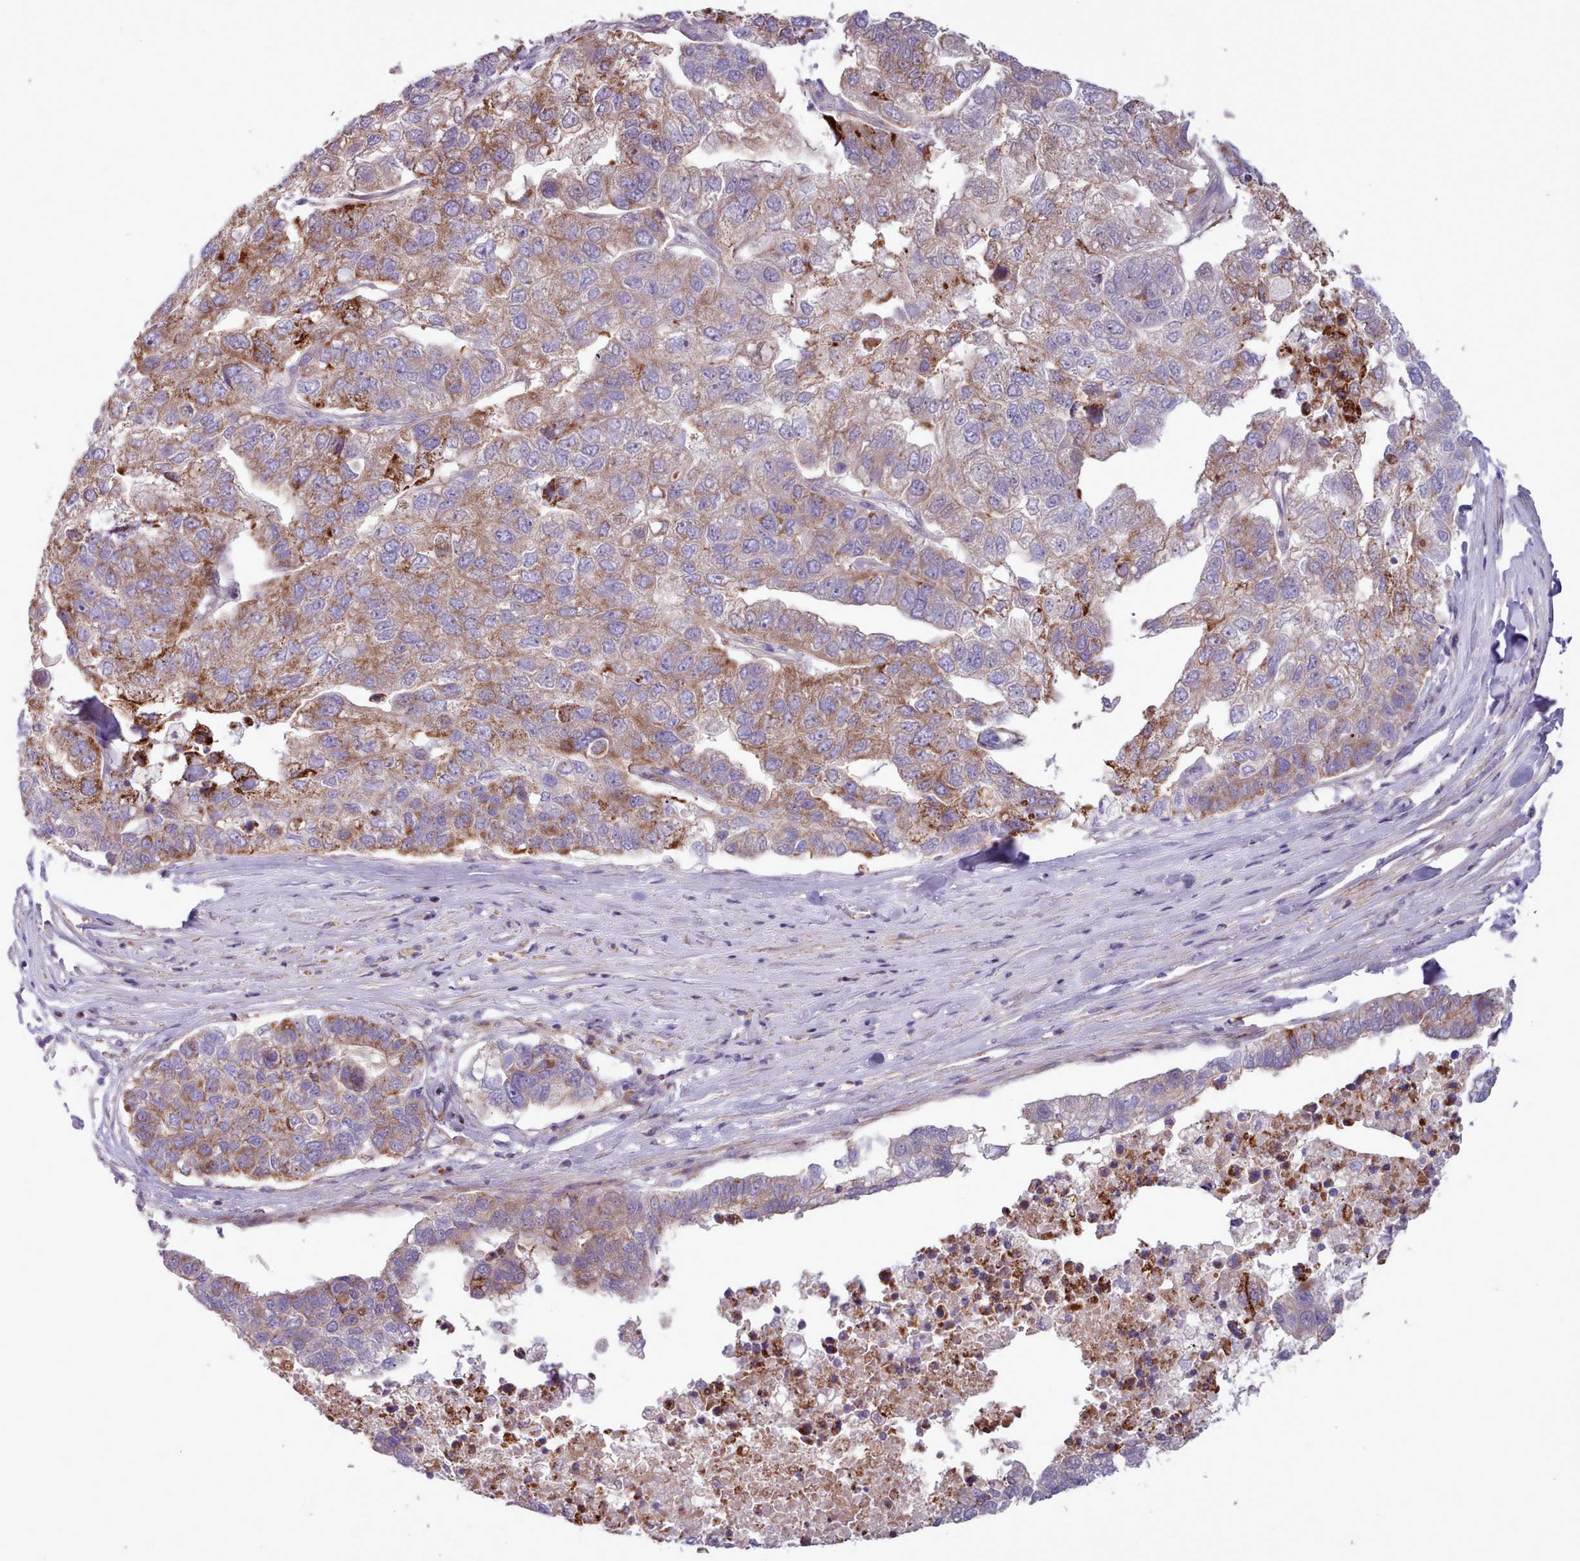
{"staining": {"intensity": "moderate", "quantity": "25%-75%", "location": "cytoplasmic/membranous"}, "tissue": "pancreatic cancer", "cell_type": "Tumor cells", "image_type": "cancer", "snomed": [{"axis": "morphology", "description": "Adenocarcinoma, NOS"}, {"axis": "topography", "description": "Pancreas"}], "caption": "Pancreatic cancer (adenocarcinoma) was stained to show a protein in brown. There is medium levels of moderate cytoplasmic/membranous expression in about 25%-75% of tumor cells.", "gene": "TENT4B", "patient": {"sex": "female", "age": 61}}